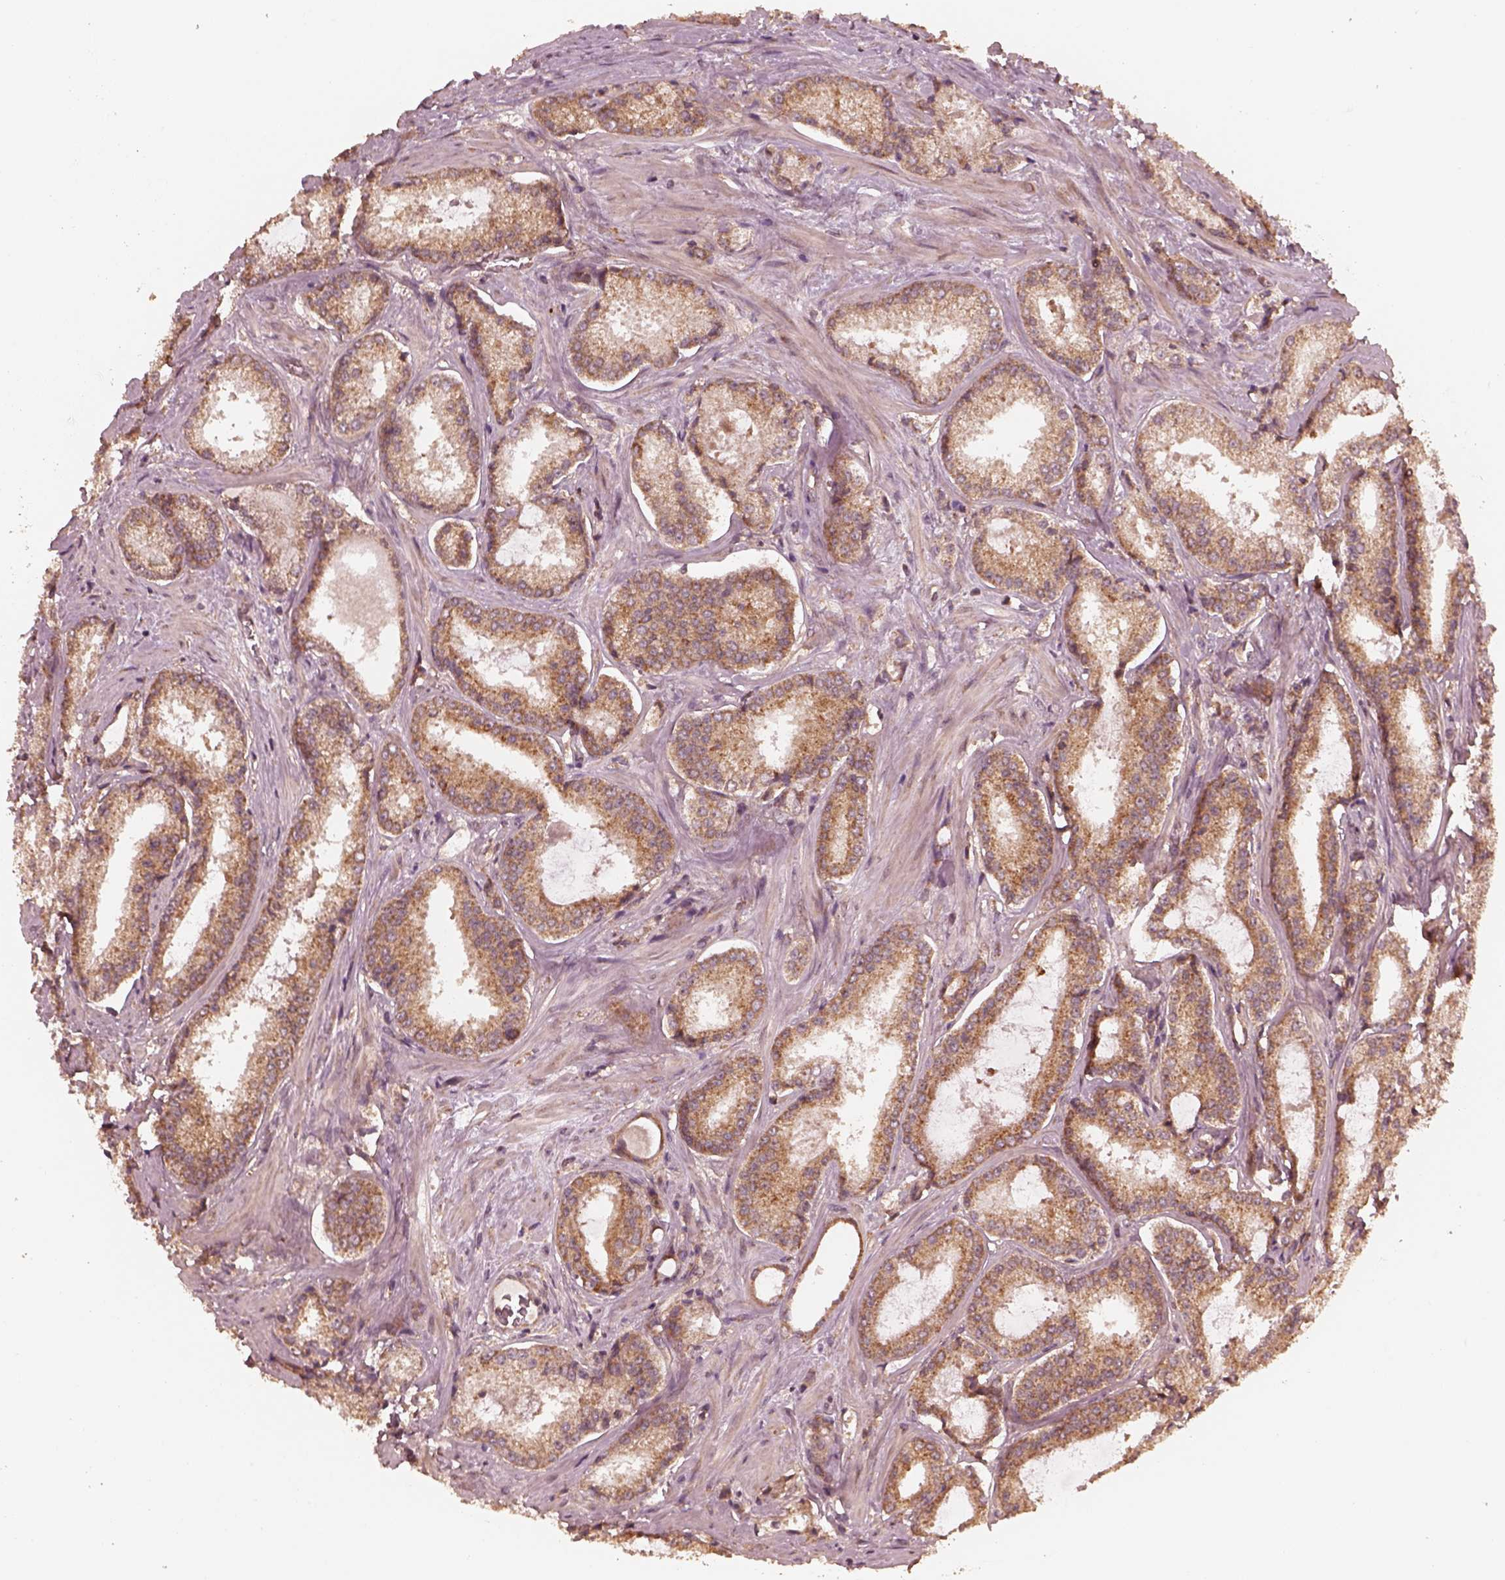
{"staining": {"intensity": "moderate", "quantity": ">75%", "location": "cytoplasmic/membranous"}, "tissue": "prostate cancer", "cell_type": "Tumor cells", "image_type": "cancer", "snomed": [{"axis": "morphology", "description": "Adenocarcinoma, Low grade"}, {"axis": "topography", "description": "Prostate"}], "caption": "A micrograph of low-grade adenocarcinoma (prostate) stained for a protein reveals moderate cytoplasmic/membranous brown staining in tumor cells. (DAB (3,3'-diaminobenzidine) = brown stain, brightfield microscopy at high magnification).", "gene": "DNAJC25", "patient": {"sex": "male", "age": 56}}